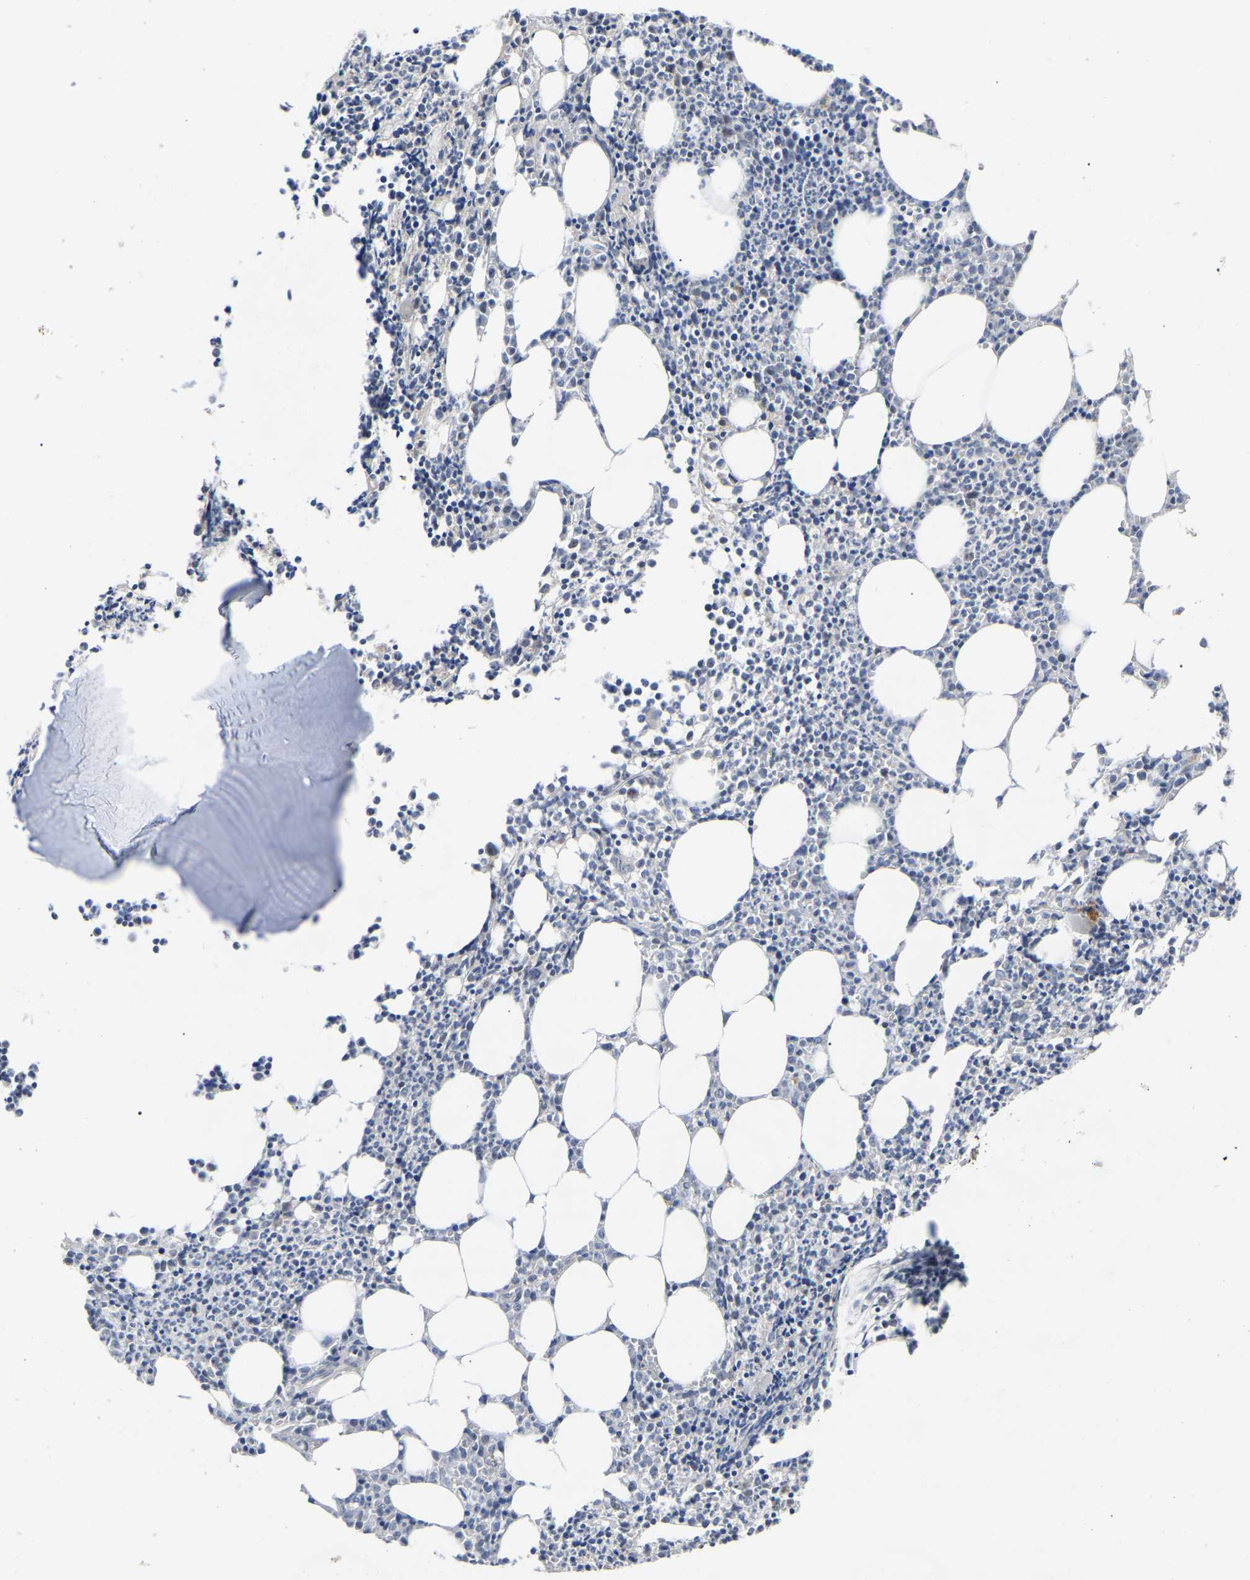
{"staining": {"intensity": "moderate", "quantity": "<25%", "location": "cytoplasmic/membranous,nuclear"}, "tissue": "bone marrow", "cell_type": "Hematopoietic cells", "image_type": "normal", "snomed": [{"axis": "morphology", "description": "Normal tissue, NOS"}, {"axis": "morphology", "description": "Inflammation, NOS"}, {"axis": "topography", "description": "Bone marrow"}], "caption": "Moderate cytoplasmic/membranous,nuclear staining is present in about <25% of hematopoietic cells in normal bone marrow.", "gene": "NOP53", "patient": {"sex": "female", "age": 53}}